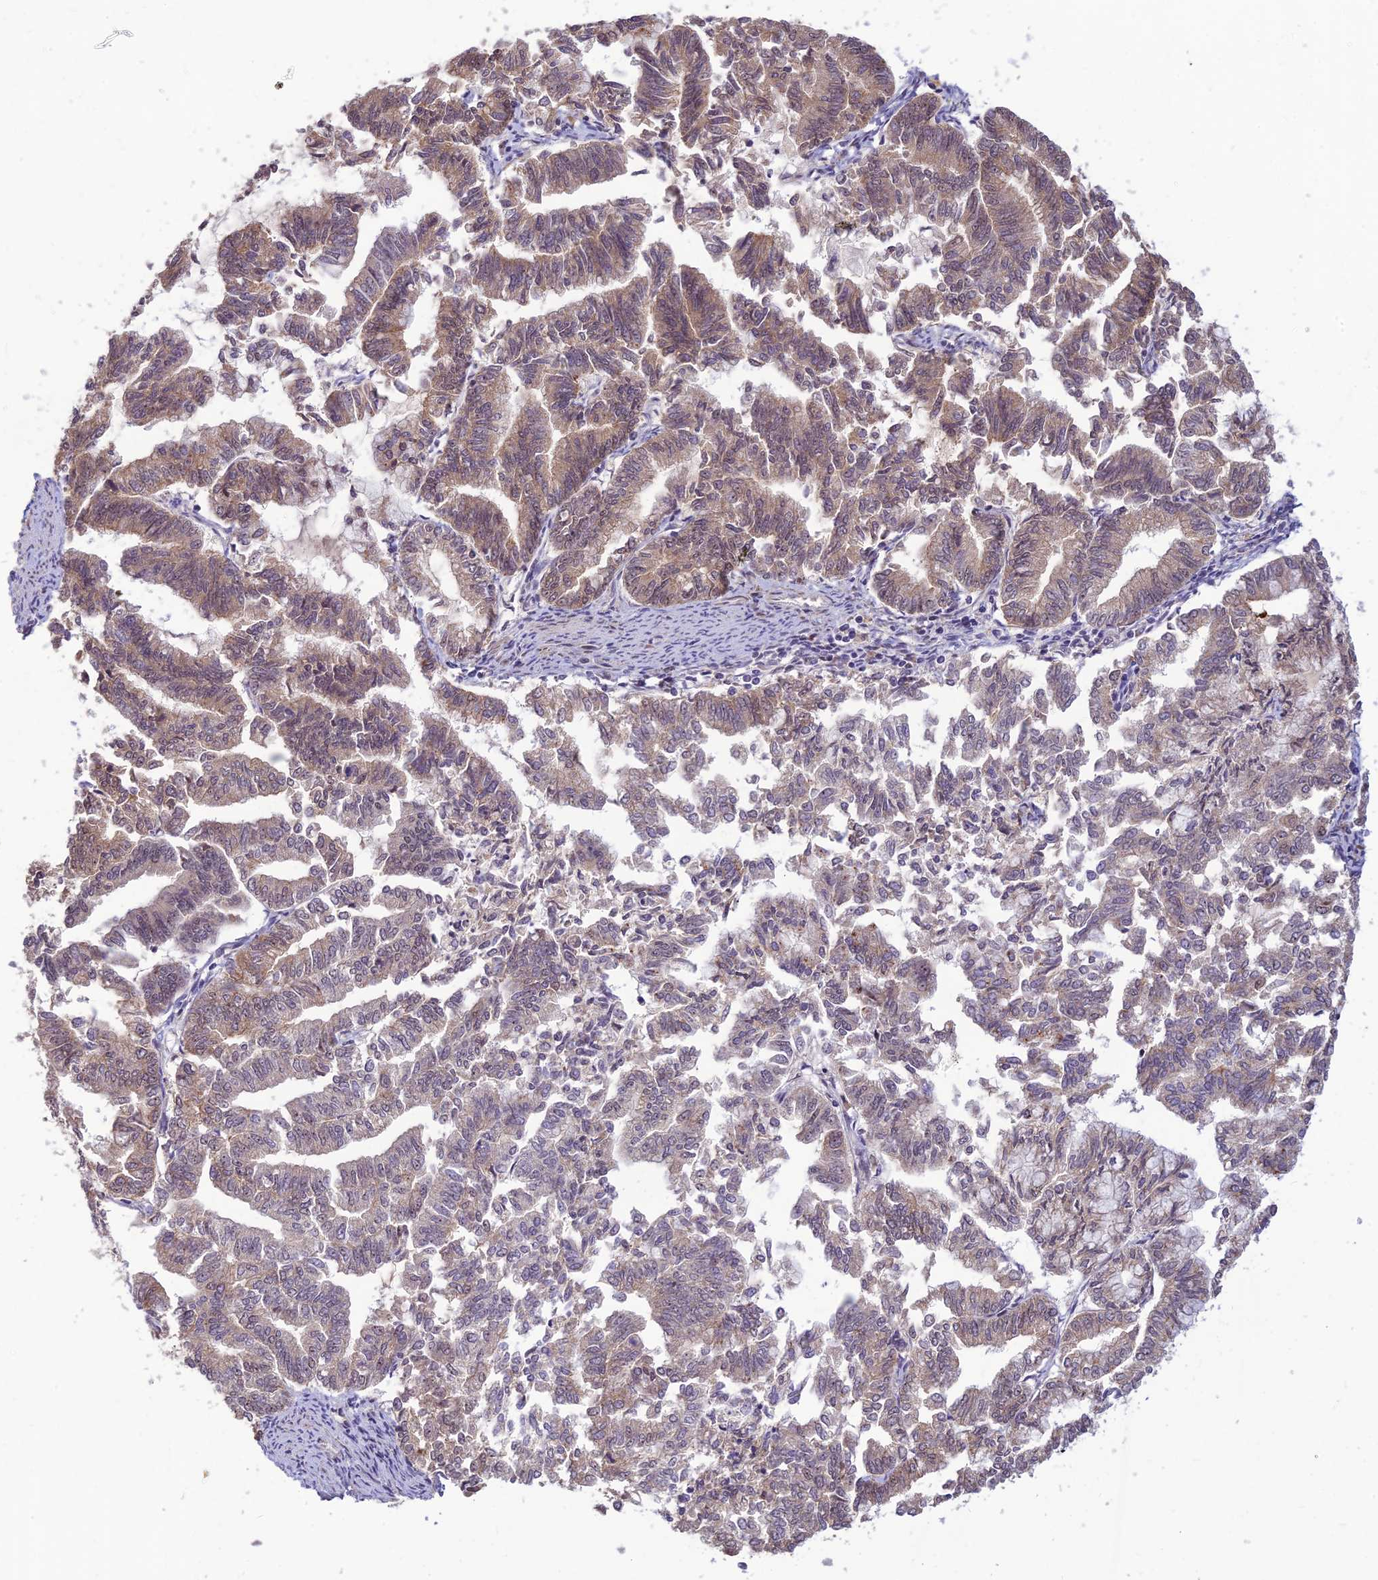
{"staining": {"intensity": "weak", "quantity": "25%-75%", "location": "cytoplasmic/membranous,nuclear"}, "tissue": "endometrial cancer", "cell_type": "Tumor cells", "image_type": "cancer", "snomed": [{"axis": "morphology", "description": "Adenocarcinoma, NOS"}, {"axis": "topography", "description": "Endometrium"}], "caption": "Protein expression analysis of endometrial cancer reveals weak cytoplasmic/membranous and nuclear staining in about 25%-75% of tumor cells.", "gene": "ASPDH", "patient": {"sex": "female", "age": 79}}